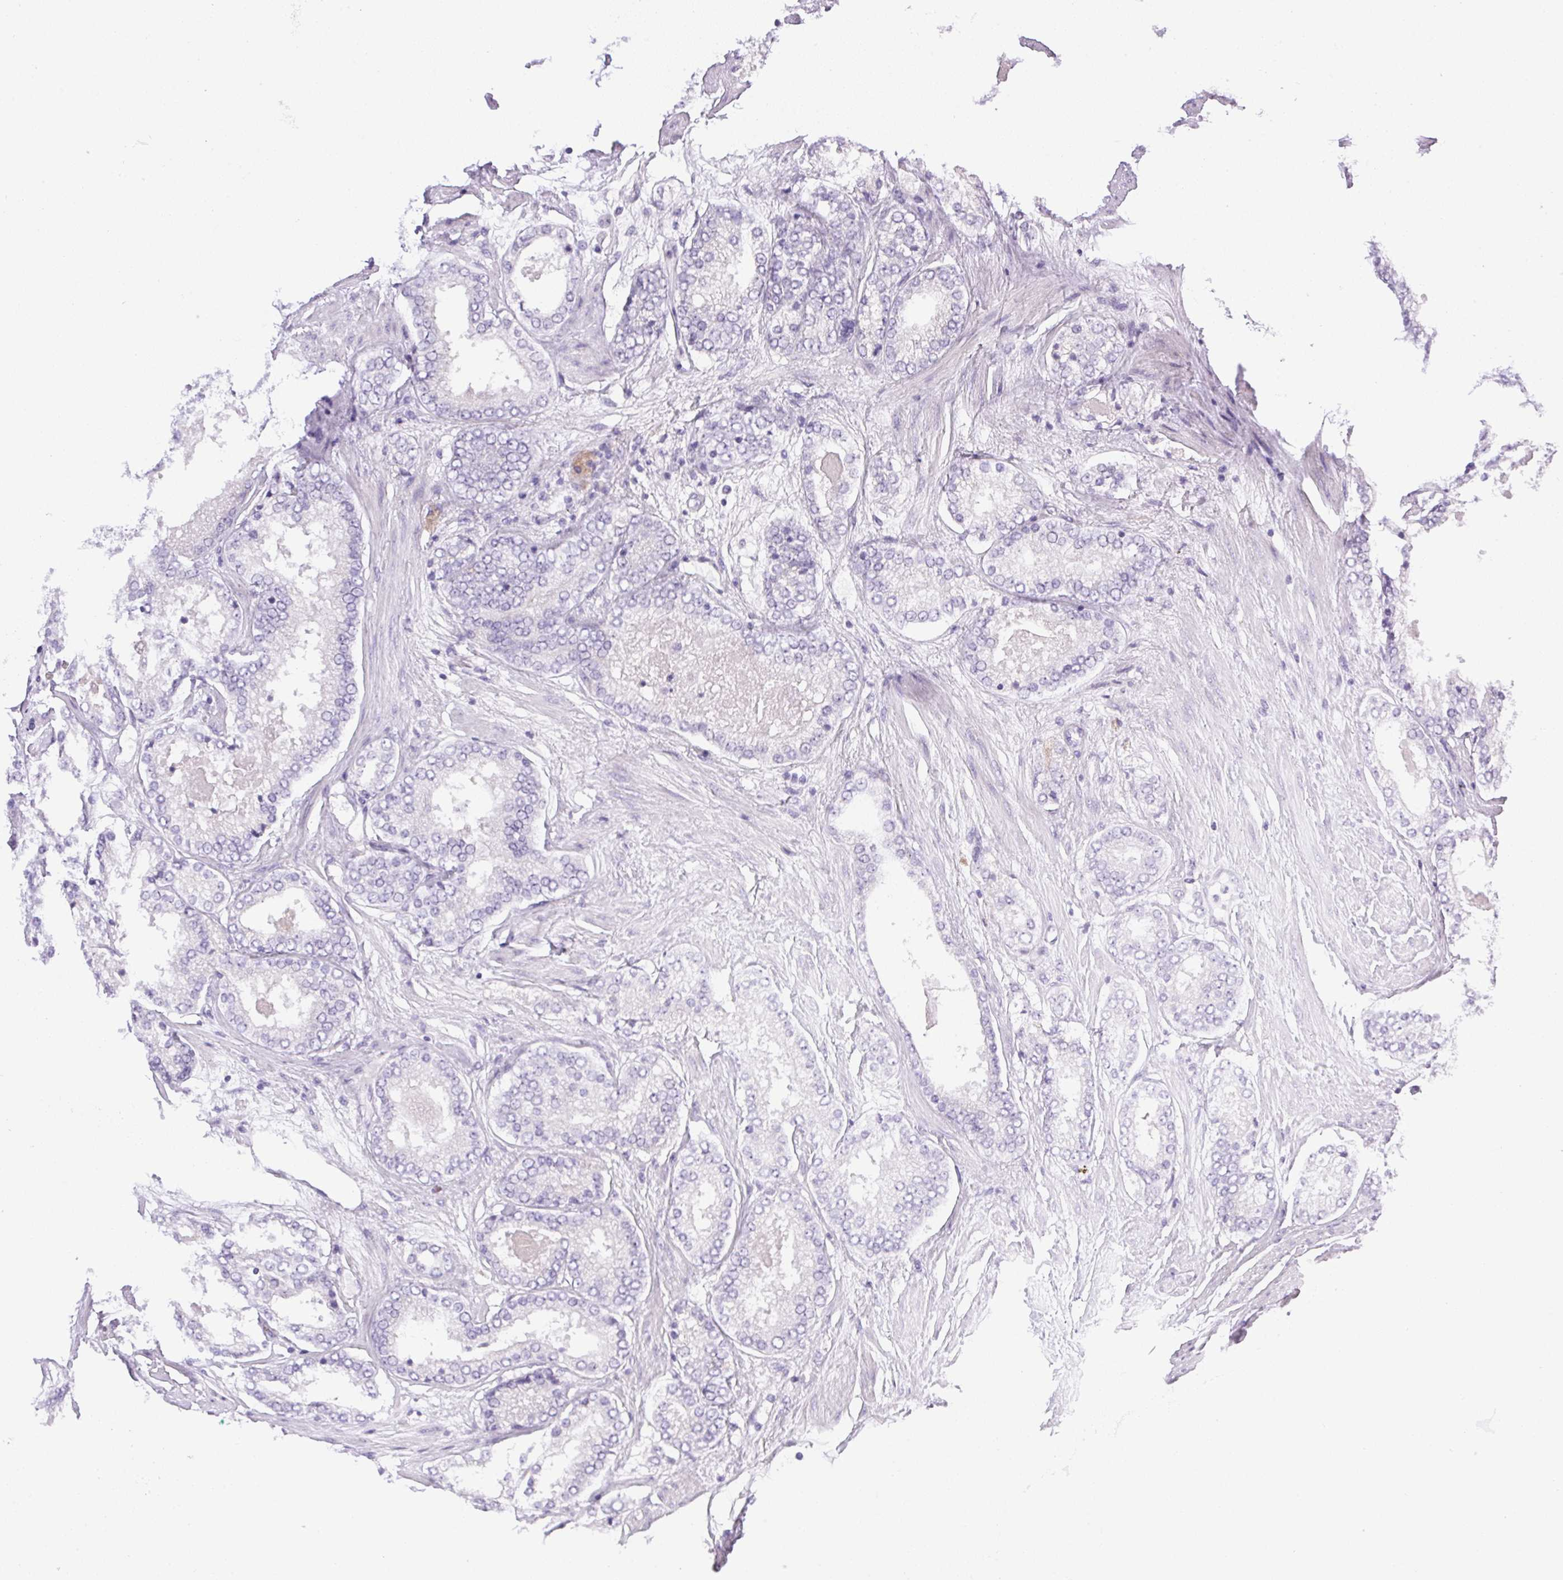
{"staining": {"intensity": "negative", "quantity": "none", "location": "none"}, "tissue": "prostate cancer", "cell_type": "Tumor cells", "image_type": "cancer", "snomed": [{"axis": "morphology", "description": "Adenocarcinoma, NOS"}, {"axis": "morphology", "description": "Adenocarcinoma, Low grade"}, {"axis": "topography", "description": "Prostate"}], "caption": "Immunohistochemistry of human prostate cancer (adenocarcinoma) exhibits no positivity in tumor cells.", "gene": "ATP6V0A4", "patient": {"sex": "male", "age": 68}}